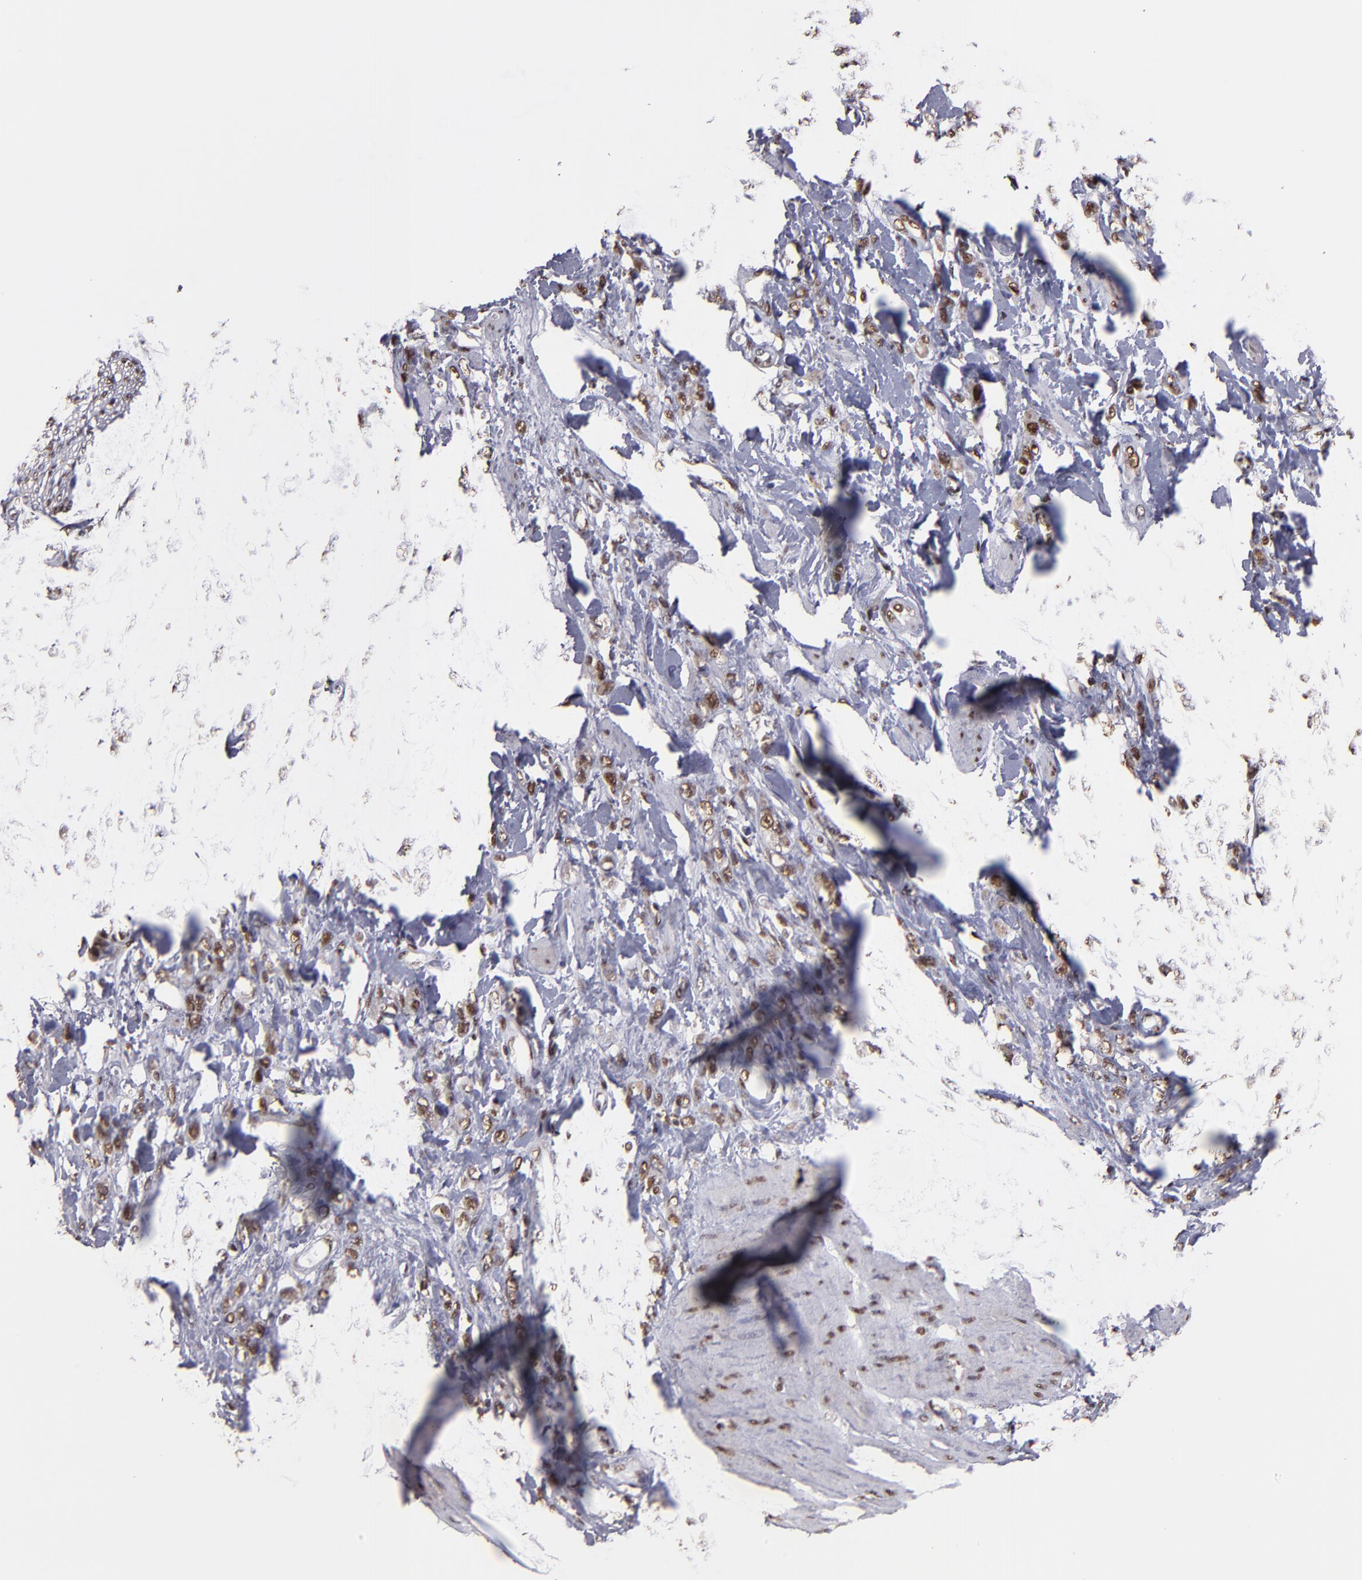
{"staining": {"intensity": "weak", "quantity": ">75%", "location": "nuclear"}, "tissue": "stomach cancer", "cell_type": "Tumor cells", "image_type": "cancer", "snomed": [{"axis": "morphology", "description": "Normal tissue, NOS"}, {"axis": "morphology", "description": "Adenocarcinoma, NOS"}, {"axis": "topography", "description": "Stomach"}], "caption": "Stomach cancer (adenocarcinoma) stained for a protein (brown) reveals weak nuclear positive positivity in about >75% of tumor cells.", "gene": "SP1", "patient": {"sex": "male", "age": 82}}